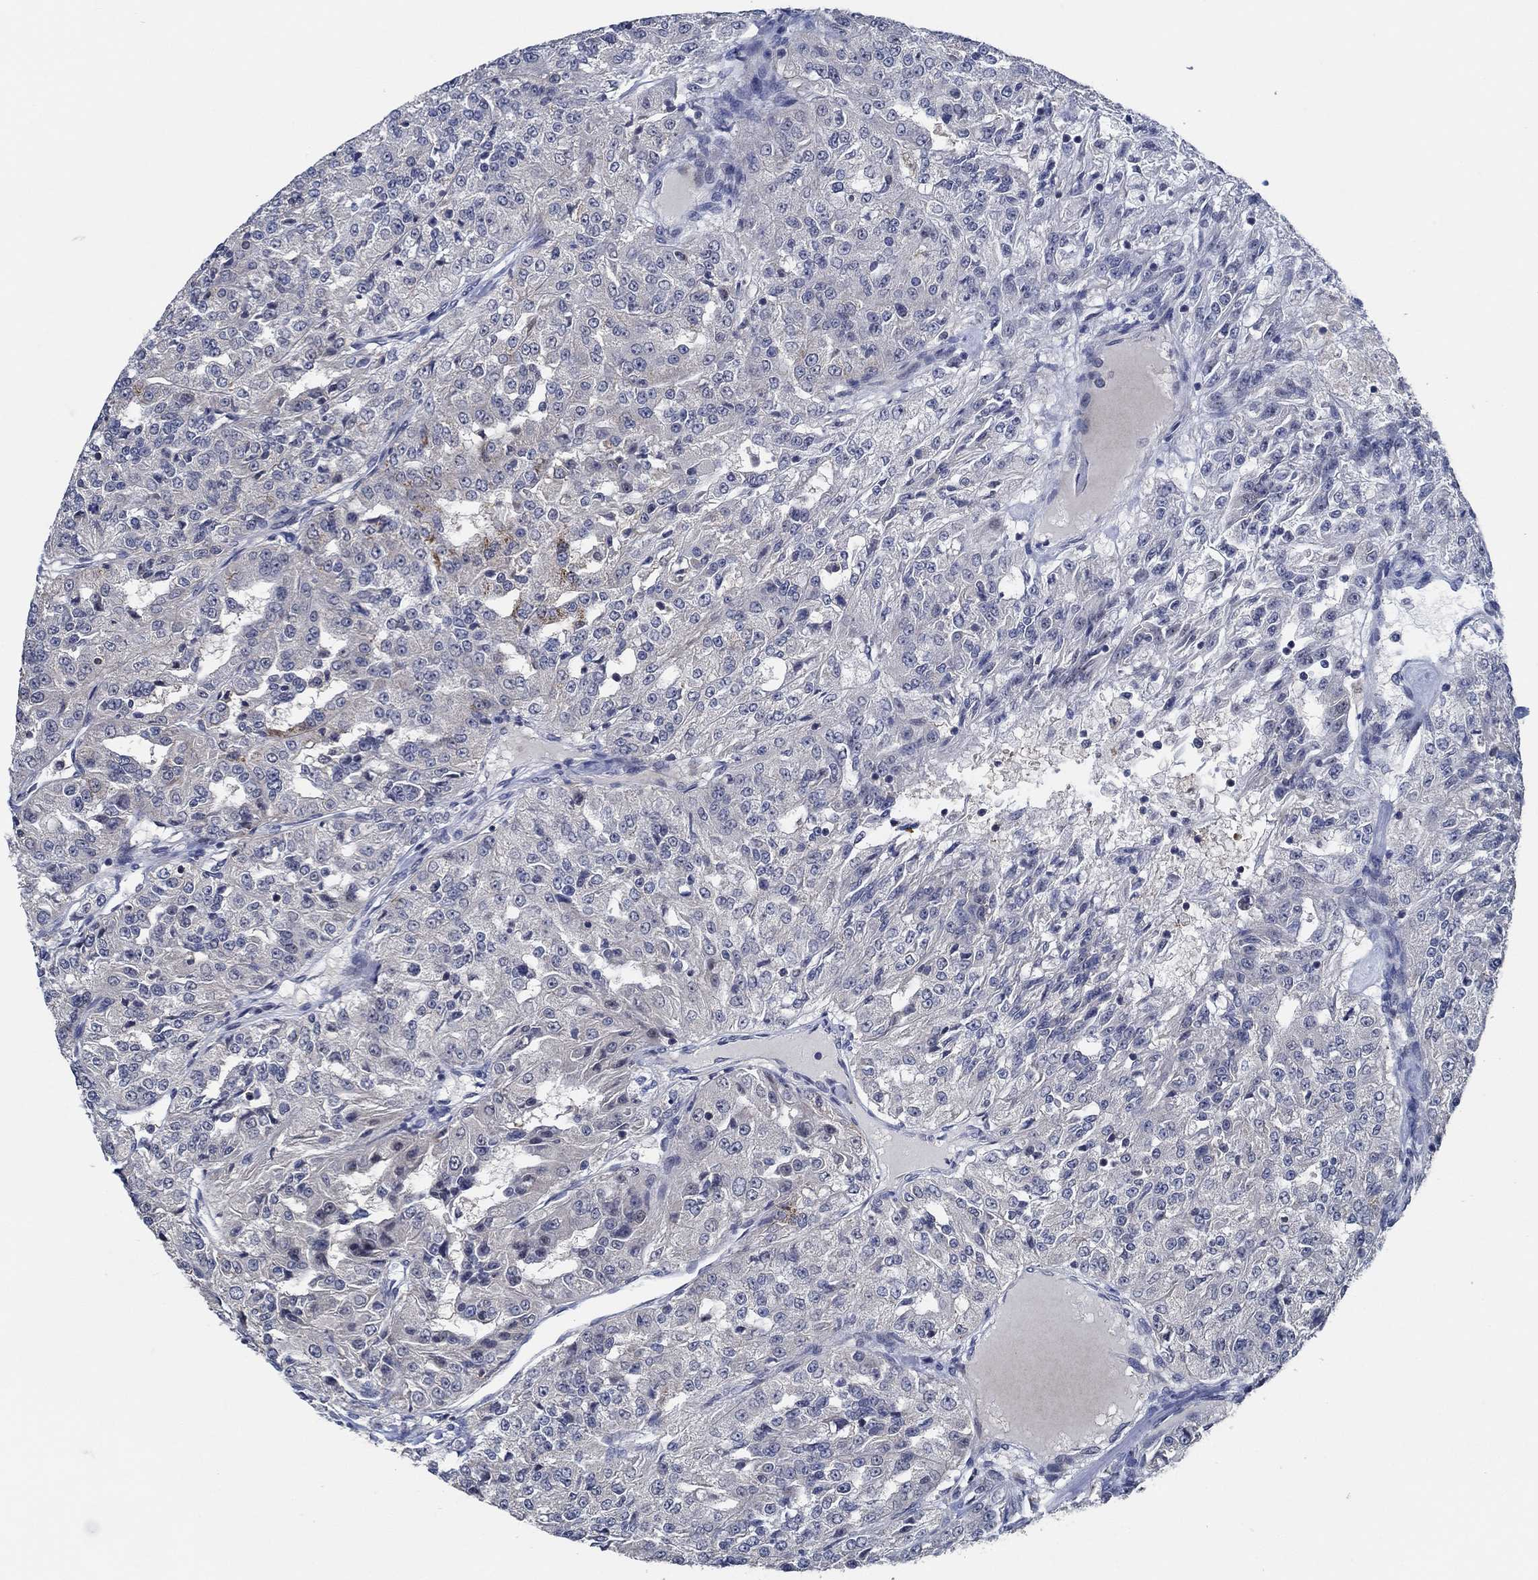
{"staining": {"intensity": "negative", "quantity": "none", "location": "none"}, "tissue": "renal cancer", "cell_type": "Tumor cells", "image_type": "cancer", "snomed": [{"axis": "morphology", "description": "Adenocarcinoma, NOS"}, {"axis": "topography", "description": "Kidney"}], "caption": "Micrograph shows no protein positivity in tumor cells of renal cancer tissue. The staining was performed using DAB to visualize the protein expression in brown, while the nuclei were stained in blue with hematoxylin (Magnification: 20x).", "gene": "DACT1", "patient": {"sex": "female", "age": 63}}